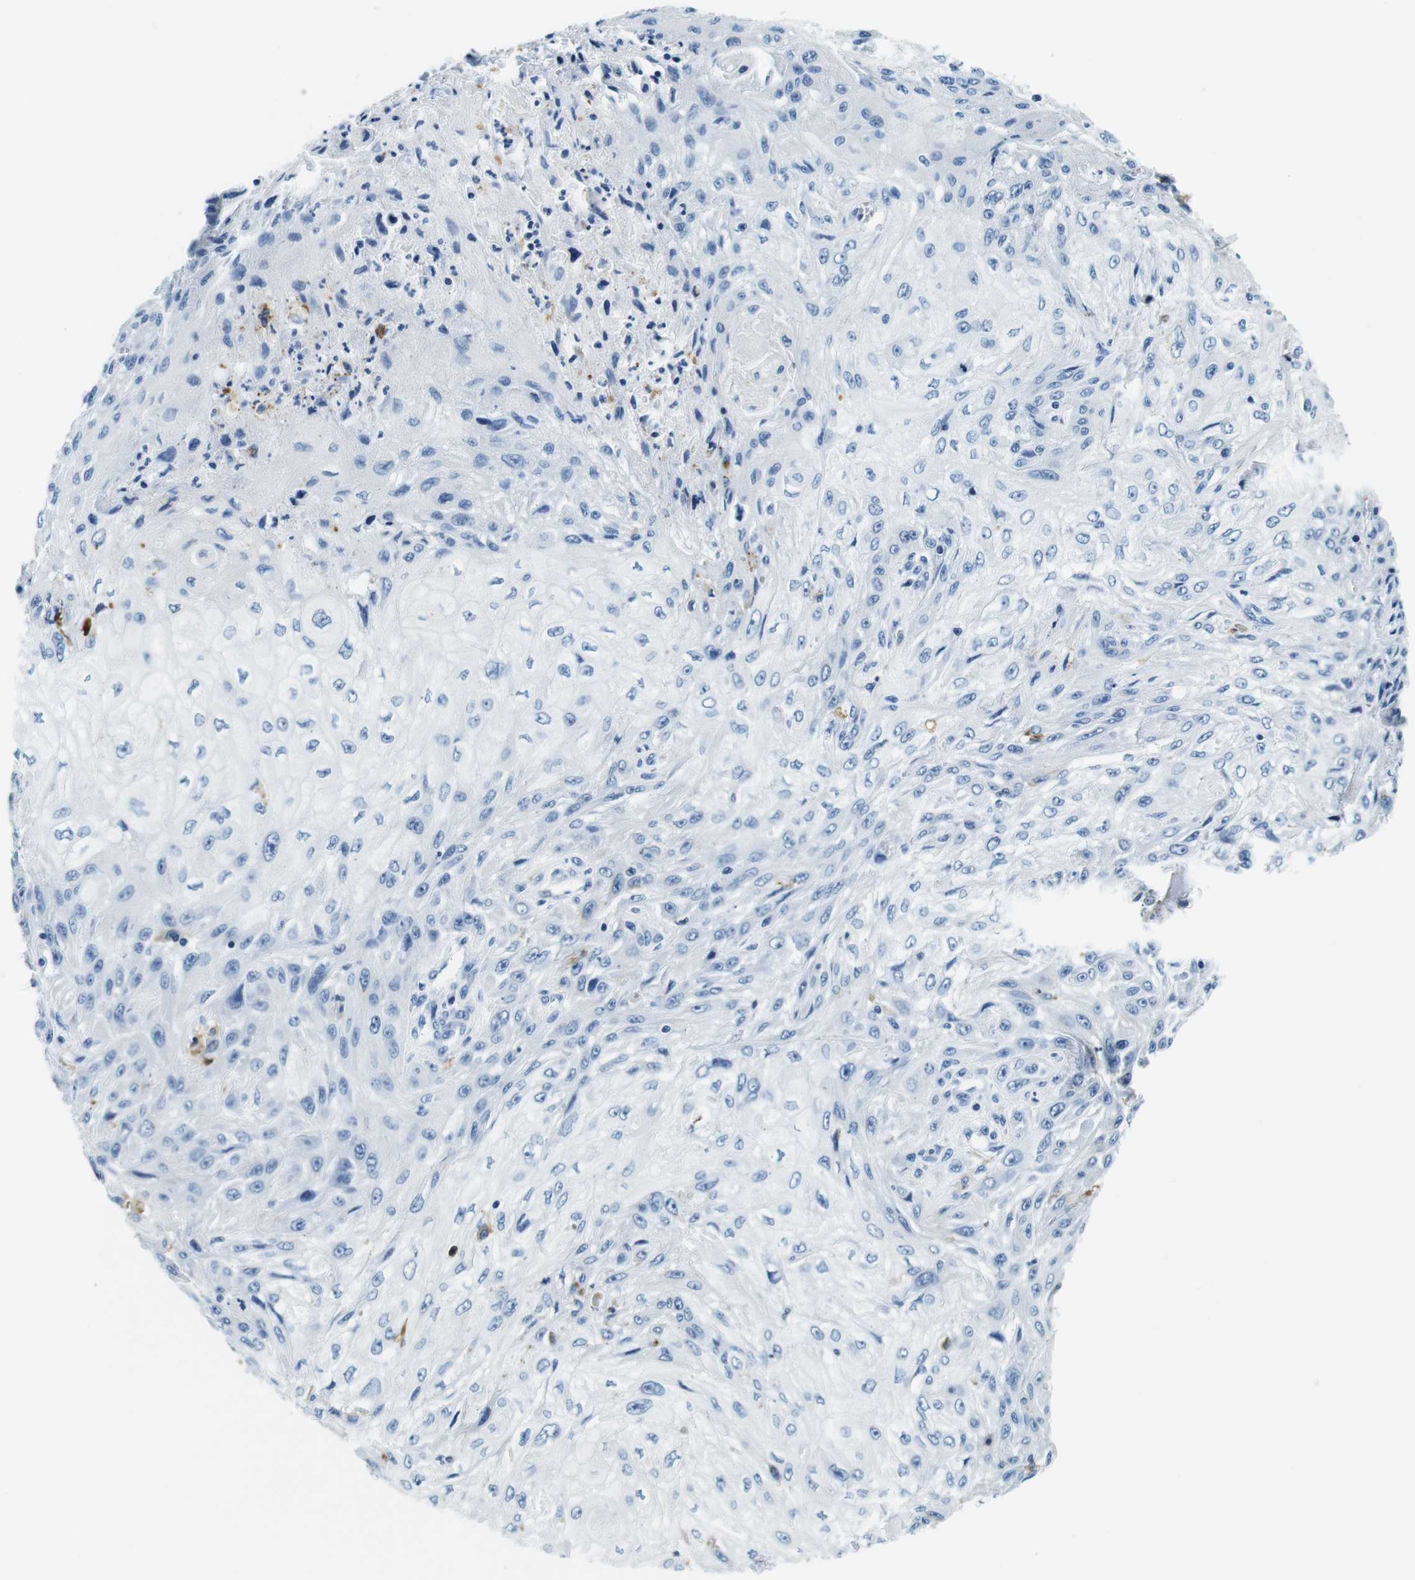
{"staining": {"intensity": "negative", "quantity": "none", "location": "none"}, "tissue": "skin cancer", "cell_type": "Tumor cells", "image_type": "cancer", "snomed": [{"axis": "morphology", "description": "Squamous cell carcinoma, NOS"}, {"axis": "topography", "description": "Skin"}], "caption": "The IHC photomicrograph has no significant positivity in tumor cells of skin squamous cell carcinoma tissue.", "gene": "HLA-DRB1", "patient": {"sex": "male", "age": 75}}